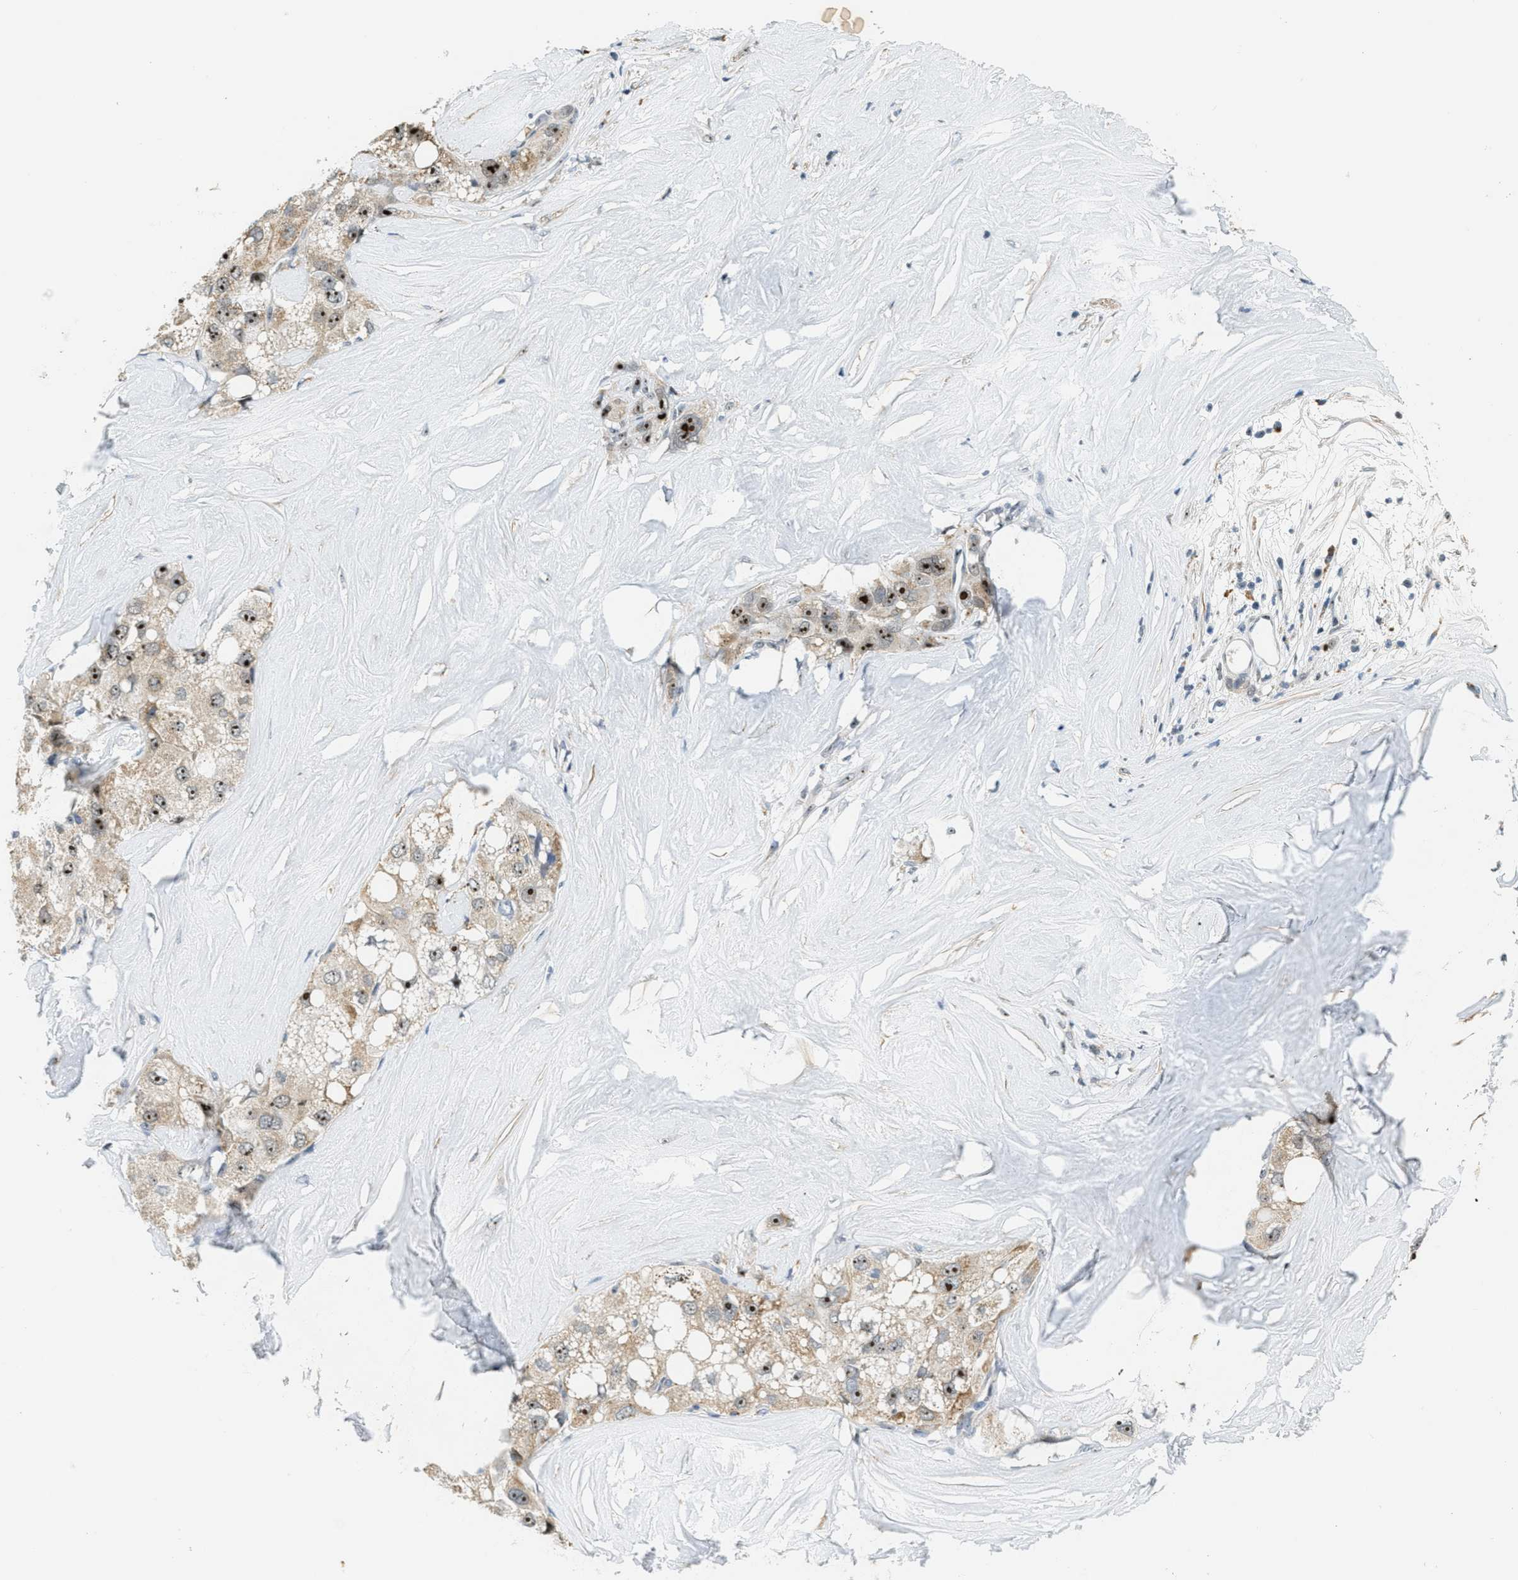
{"staining": {"intensity": "strong", "quantity": "<25%", "location": "cytoplasmic/membranous,nuclear"}, "tissue": "liver cancer", "cell_type": "Tumor cells", "image_type": "cancer", "snomed": [{"axis": "morphology", "description": "Carcinoma, Hepatocellular, NOS"}, {"axis": "topography", "description": "Liver"}], "caption": "Protein expression analysis of human liver cancer (hepatocellular carcinoma) reveals strong cytoplasmic/membranous and nuclear staining in approximately <25% of tumor cells. The protein of interest is shown in brown color, while the nuclei are stained blue.", "gene": "DDX47", "patient": {"sex": "male", "age": 80}}